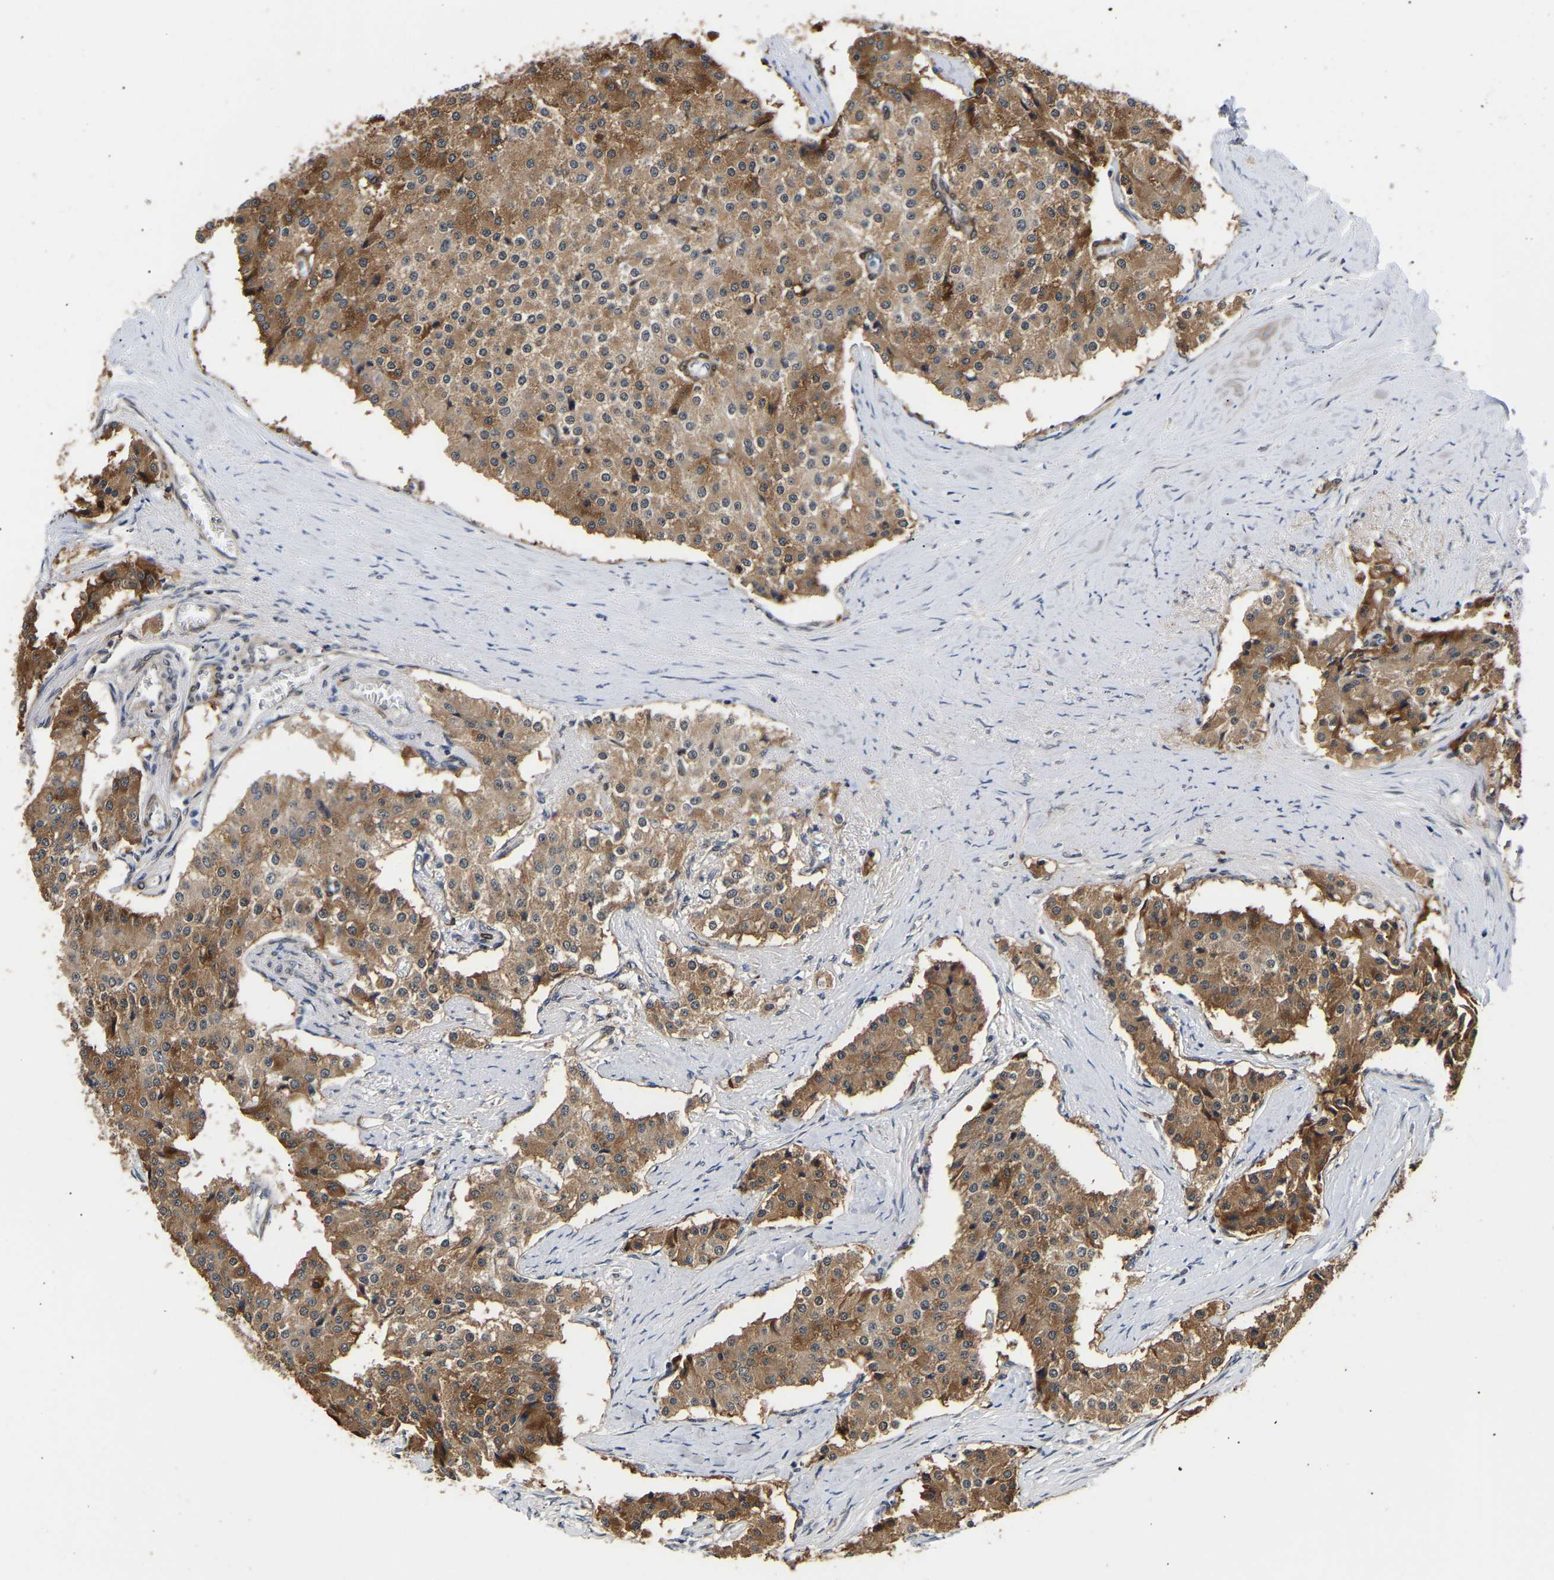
{"staining": {"intensity": "moderate", "quantity": ">75%", "location": "cytoplasmic/membranous"}, "tissue": "carcinoid", "cell_type": "Tumor cells", "image_type": "cancer", "snomed": [{"axis": "morphology", "description": "Carcinoid, malignant, NOS"}, {"axis": "topography", "description": "Colon"}], "caption": "This is a micrograph of immunohistochemistry staining of carcinoid, which shows moderate expression in the cytoplasmic/membranous of tumor cells.", "gene": "METTL16", "patient": {"sex": "female", "age": 52}}